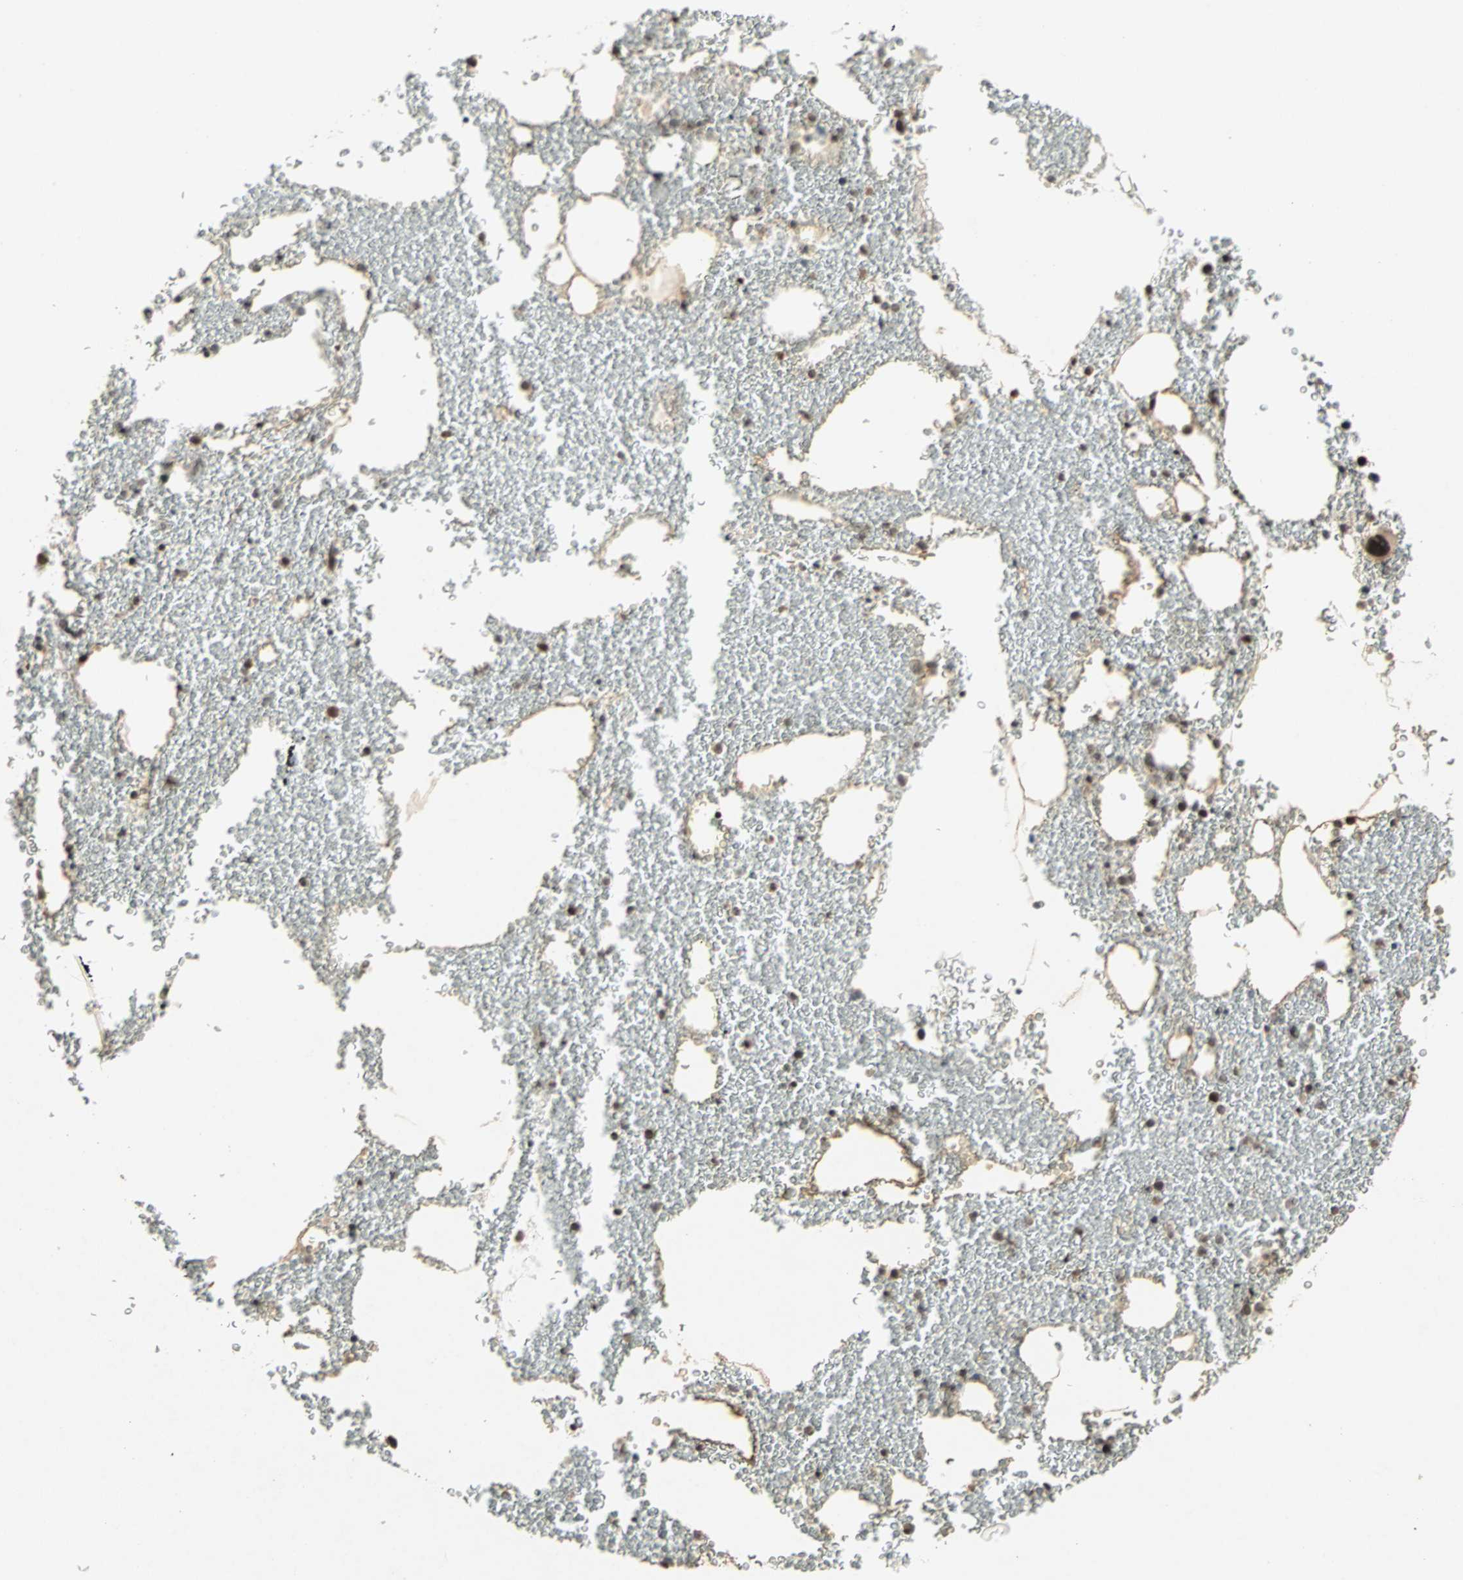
{"staining": {"intensity": "moderate", "quantity": ">75%", "location": "nuclear"}, "tissue": "bone marrow", "cell_type": "Hematopoietic cells", "image_type": "normal", "snomed": [{"axis": "morphology", "description": "Normal tissue, NOS"}, {"axis": "morphology", "description": "Inflammation, NOS"}, {"axis": "topography", "description": "Bone marrow"}], "caption": "A high-resolution histopathology image shows IHC staining of normal bone marrow, which demonstrates moderate nuclear expression in about >75% of hematopoietic cells.", "gene": "ZNF701", "patient": {"sex": "male", "age": 74}}